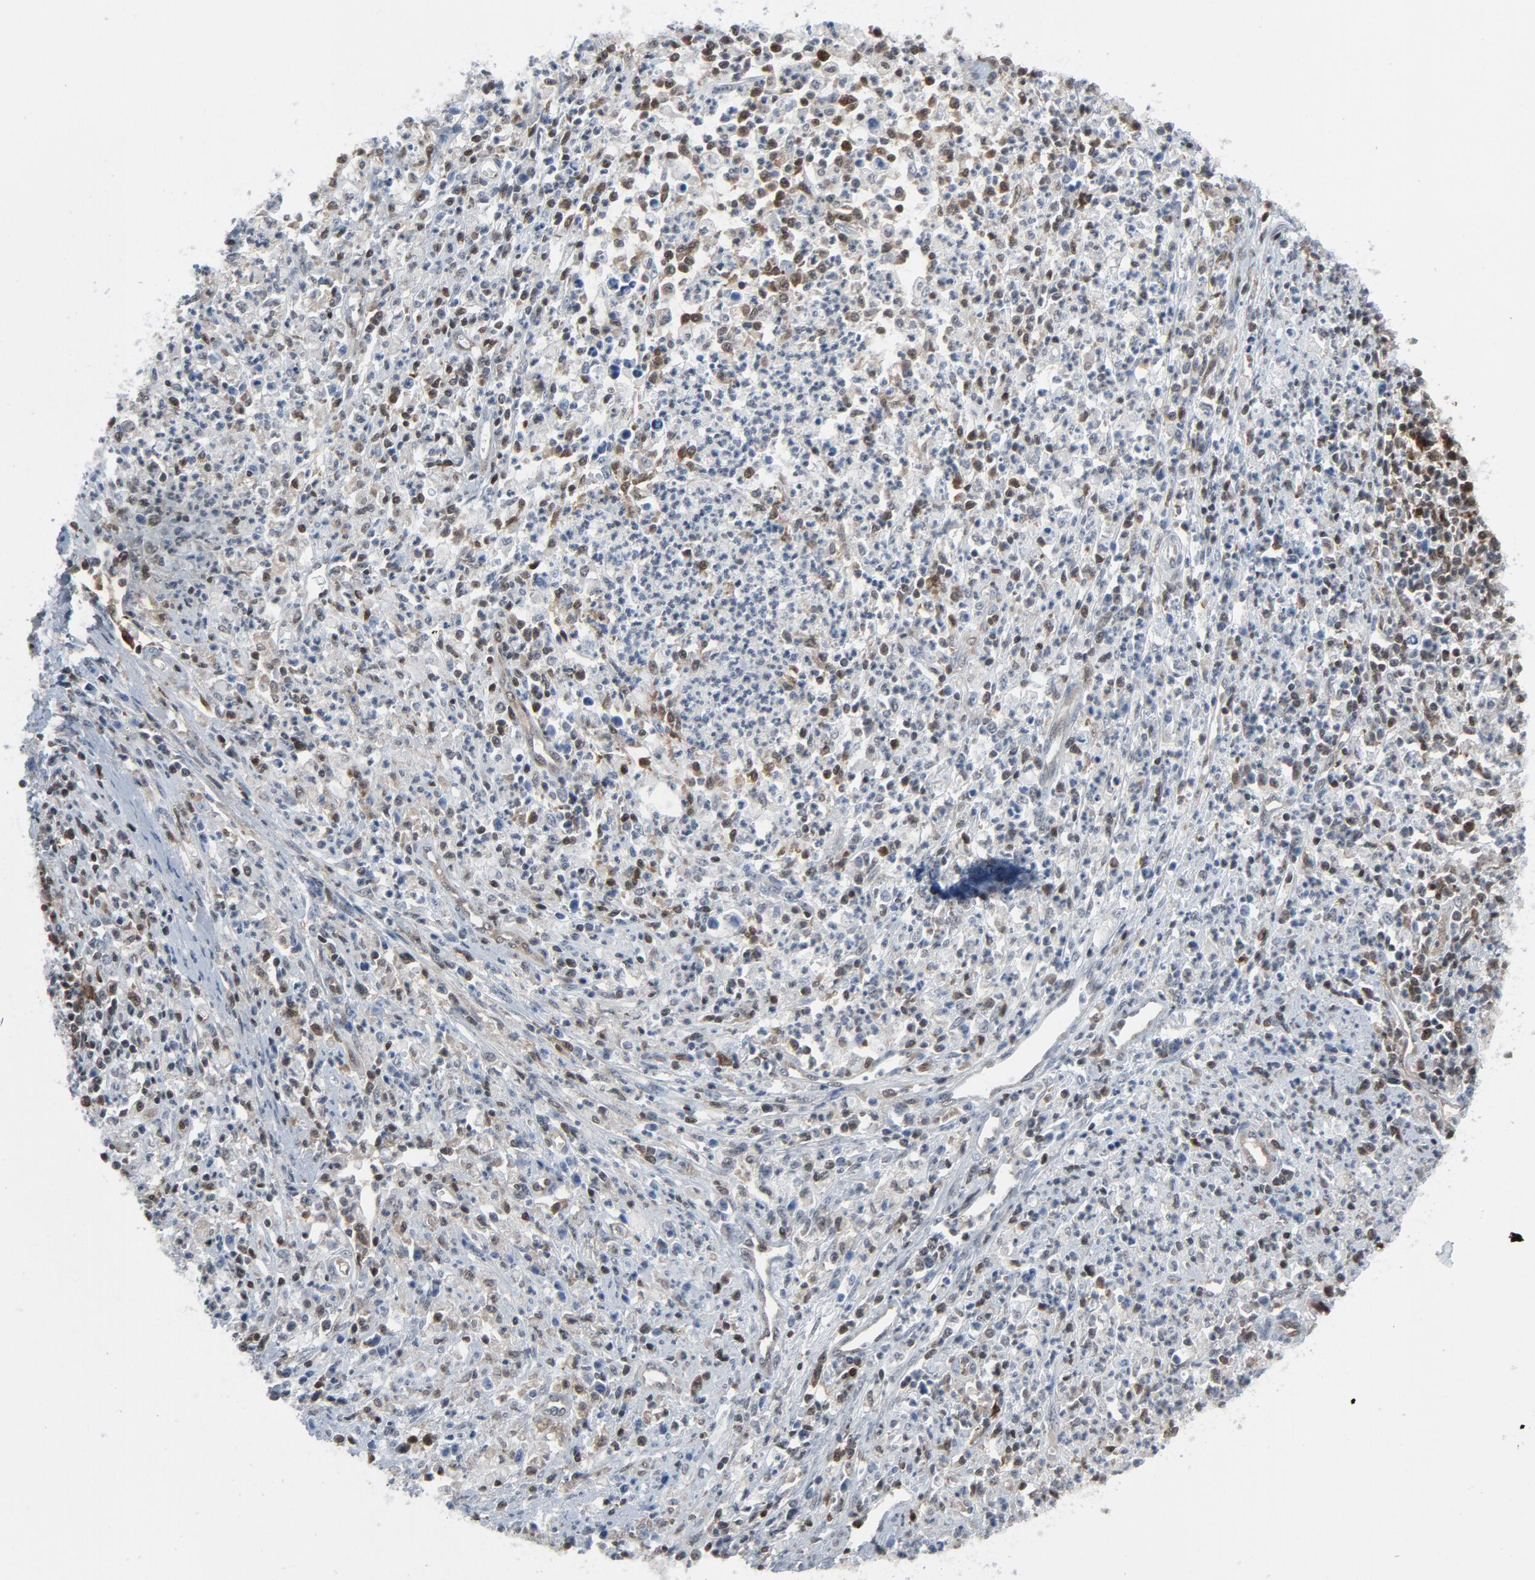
{"staining": {"intensity": "weak", "quantity": "25%-75%", "location": "cytoplasmic/membranous,nuclear"}, "tissue": "cervical cancer", "cell_type": "Tumor cells", "image_type": "cancer", "snomed": [{"axis": "morphology", "description": "Adenocarcinoma, NOS"}, {"axis": "topography", "description": "Cervix"}], "caption": "The immunohistochemical stain labels weak cytoplasmic/membranous and nuclear expression in tumor cells of cervical adenocarcinoma tissue.", "gene": "STAT5A", "patient": {"sex": "female", "age": 36}}